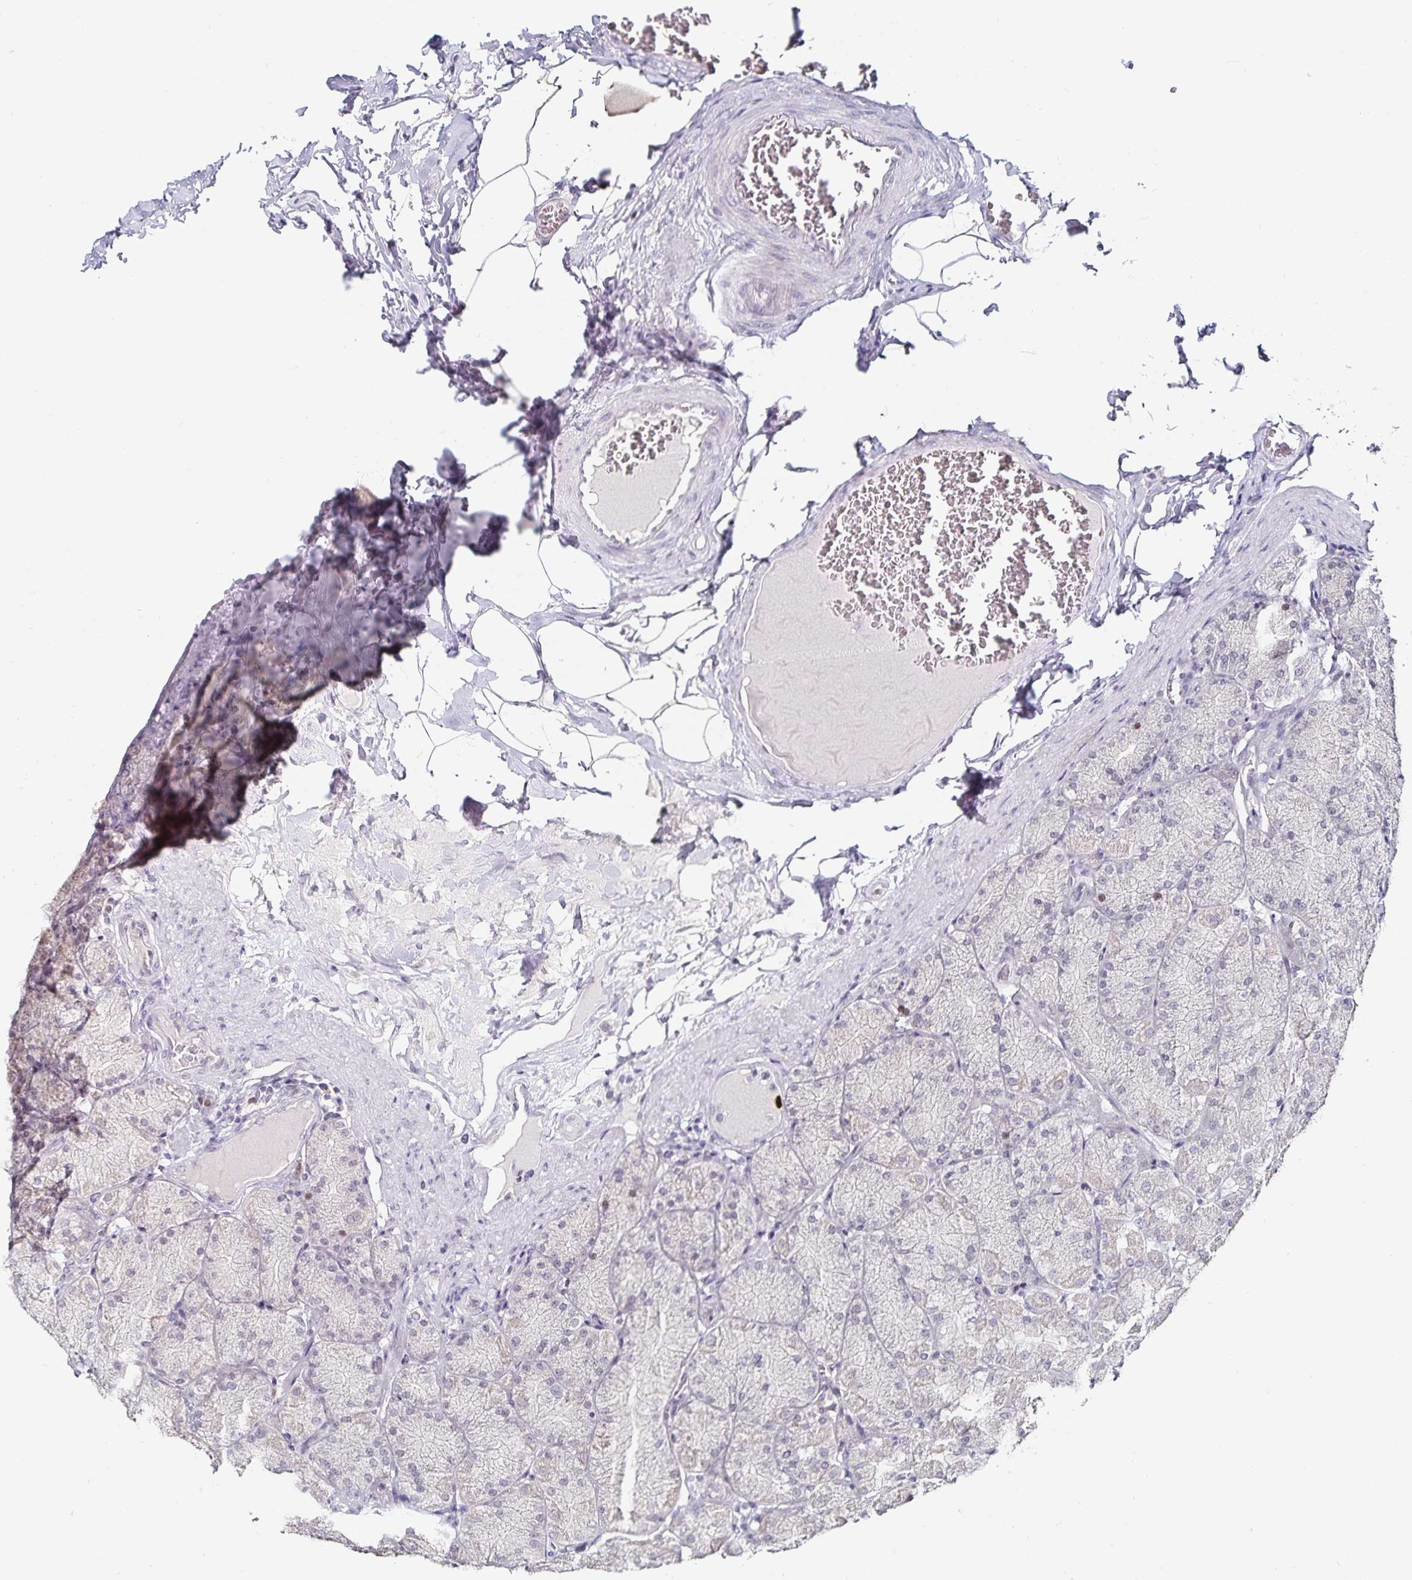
{"staining": {"intensity": "strong", "quantity": "<25%", "location": "nuclear"}, "tissue": "stomach", "cell_type": "Glandular cells", "image_type": "normal", "snomed": [{"axis": "morphology", "description": "Normal tissue, NOS"}, {"axis": "topography", "description": "Stomach, upper"}], "caption": "Immunohistochemistry (IHC) (DAB) staining of normal stomach shows strong nuclear protein positivity in approximately <25% of glandular cells. (brown staining indicates protein expression, while blue staining denotes nuclei).", "gene": "ANLN", "patient": {"sex": "female", "age": 56}}